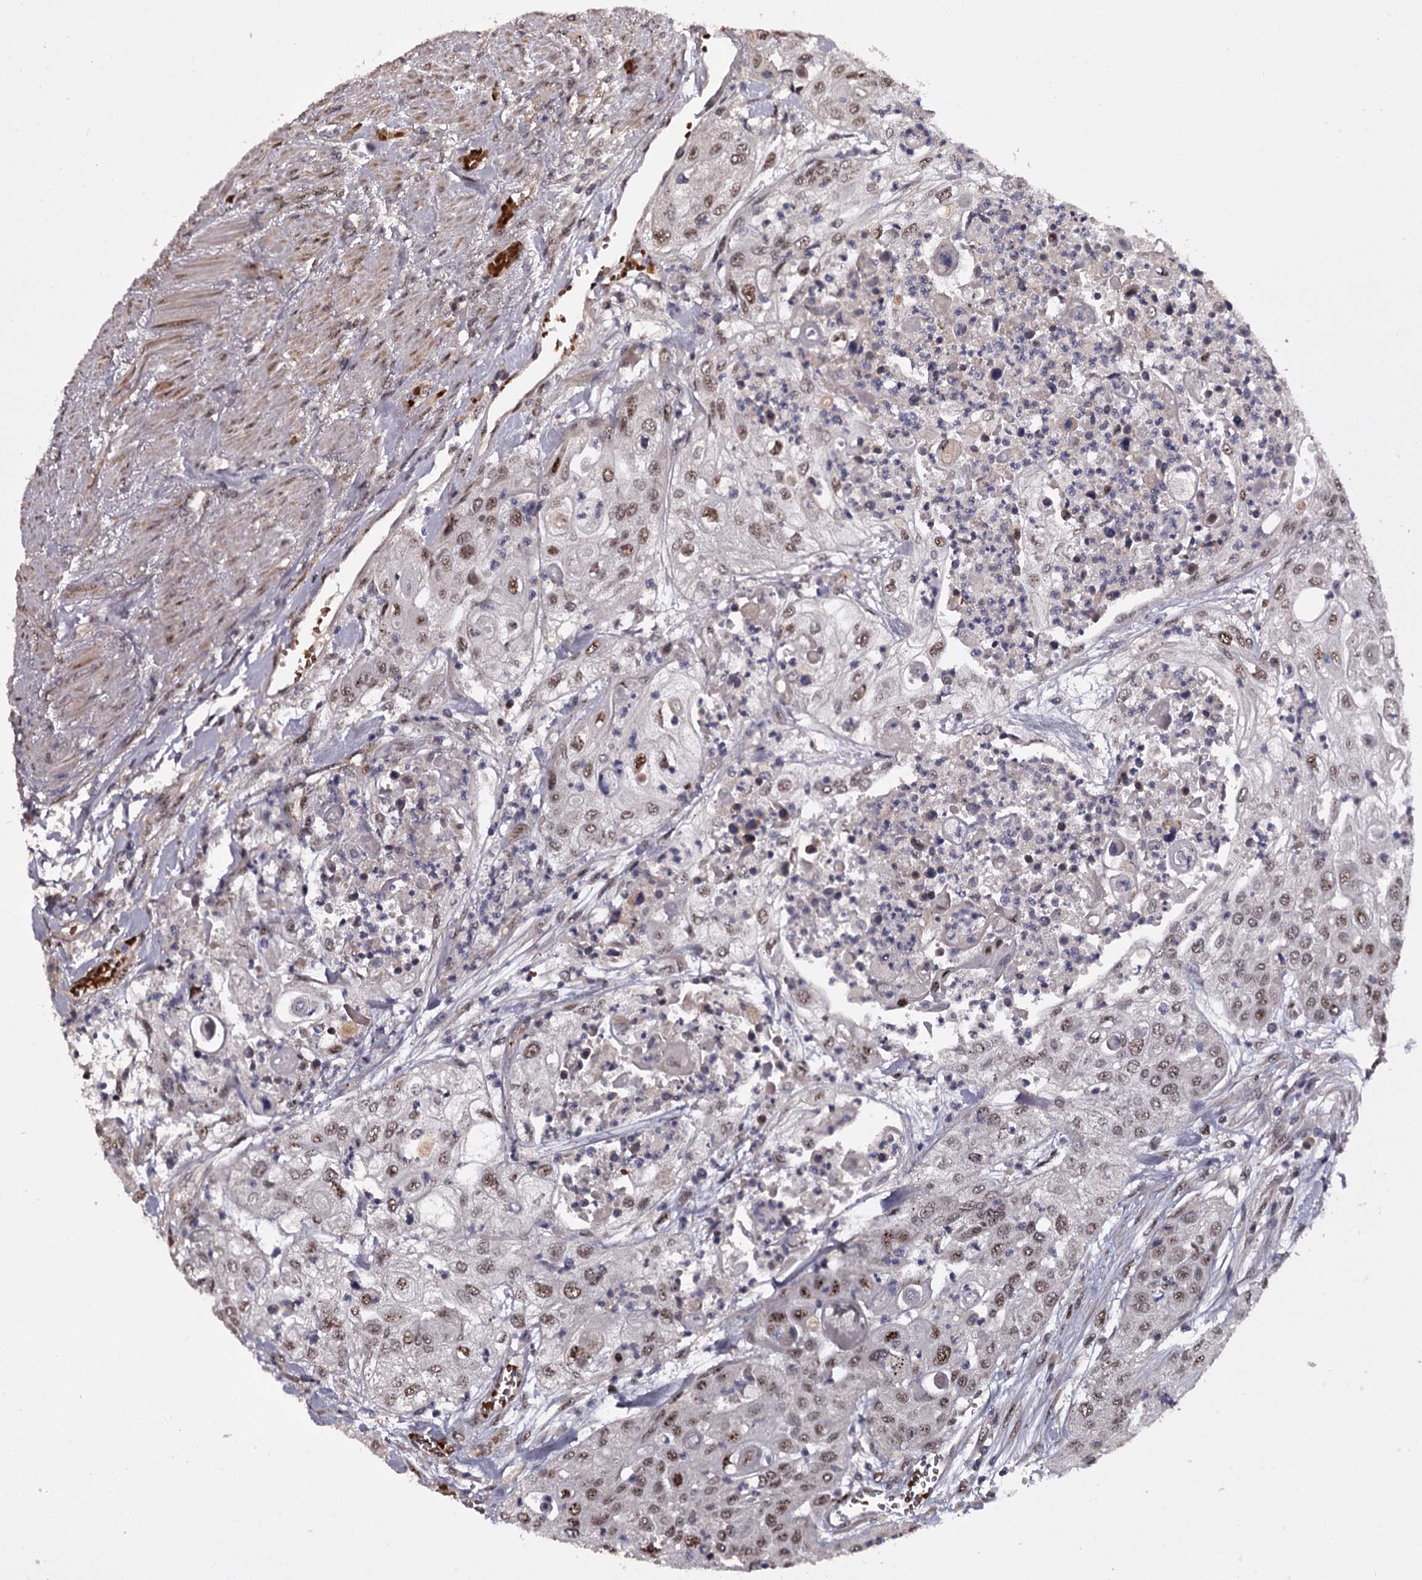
{"staining": {"intensity": "moderate", "quantity": ">75%", "location": "nuclear"}, "tissue": "urothelial cancer", "cell_type": "Tumor cells", "image_type": "cancer", "snomed": [{"axis": "morphology", "description": "Urothelial carcinoma, High grade"}, {"axis": "topography", "description": "Urinary bladder"}], "caption": "Protein staining reveals moderate nuclear positivity in approximately >75% of tumor cells in urothelial carcinoma (high-grade).", "gene": "RNF44", "patient": {"sex": "female", "age": 79}}